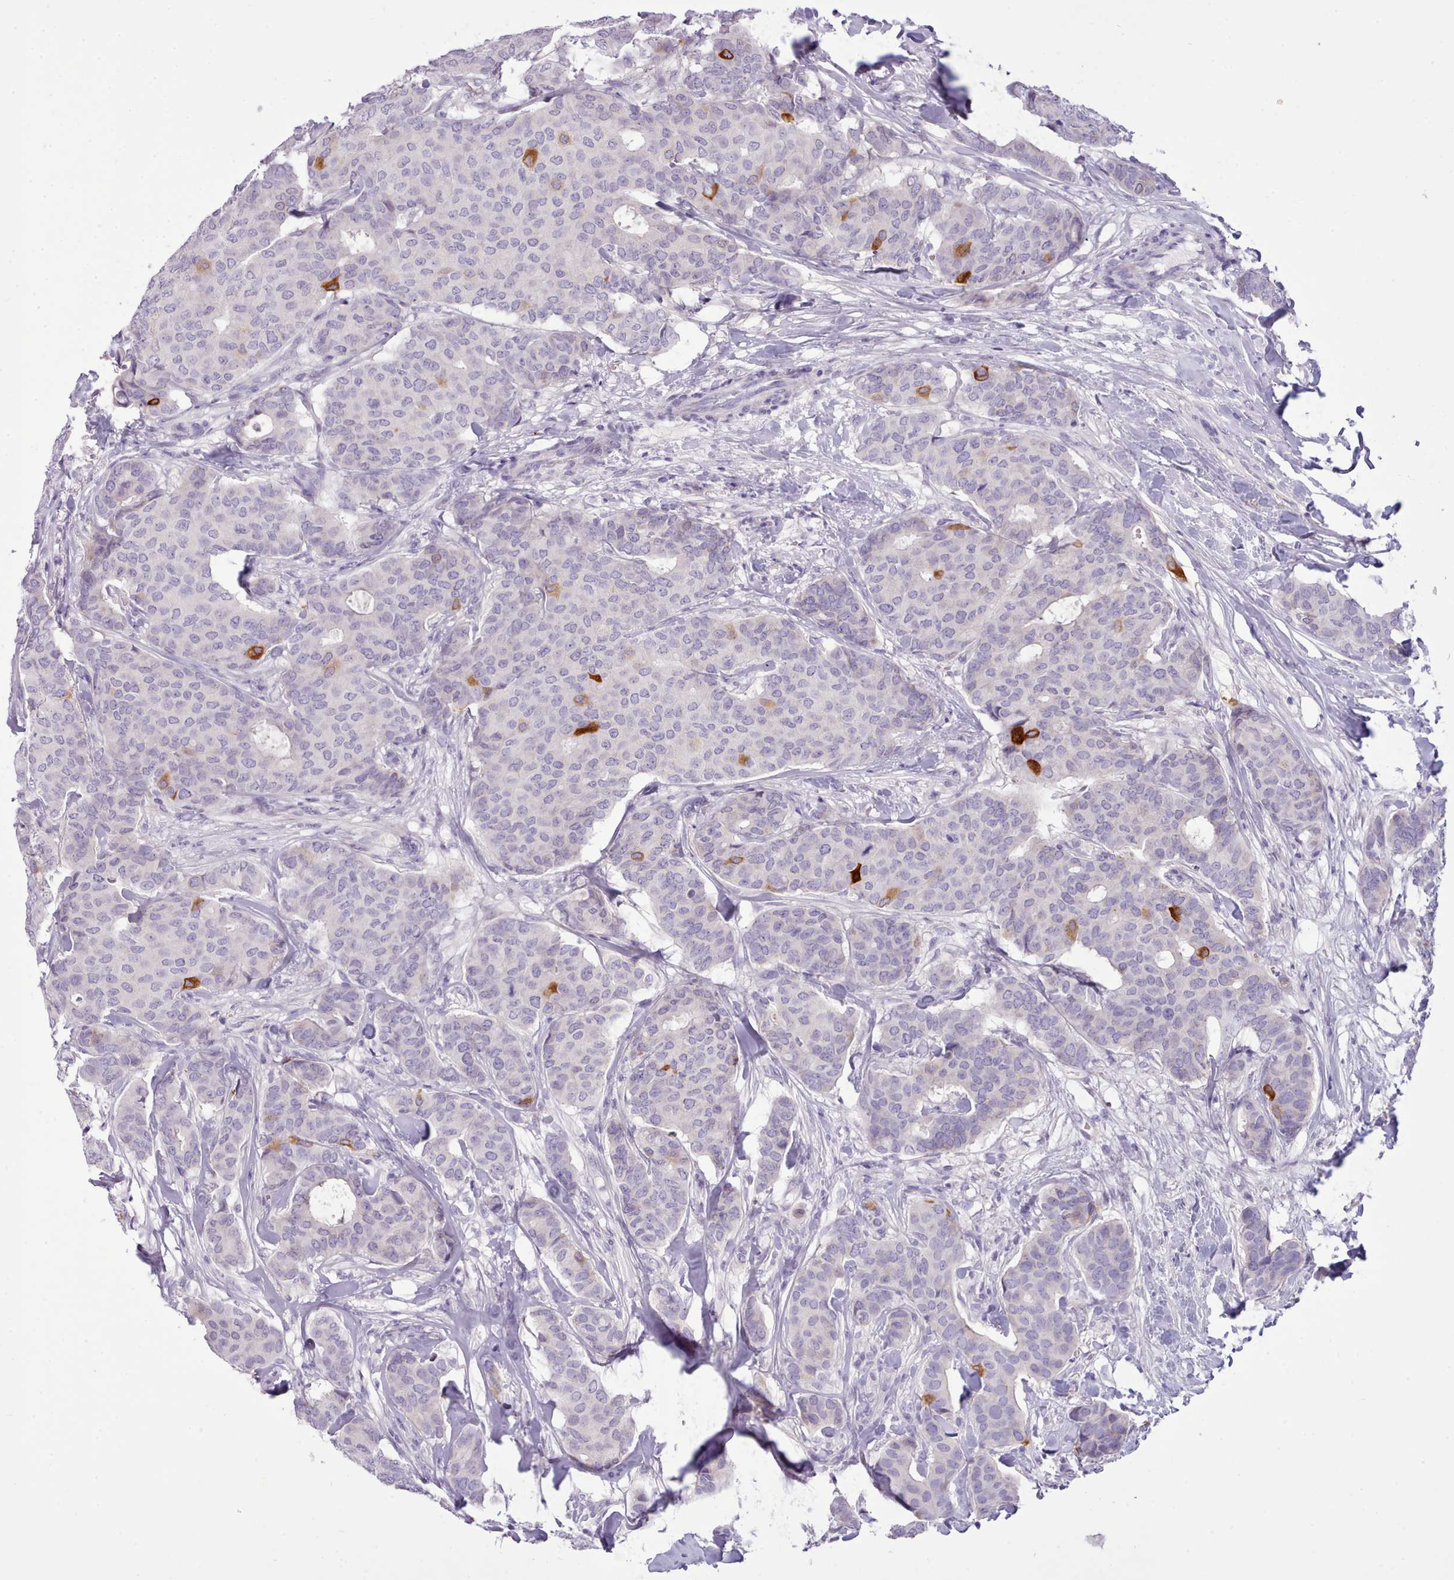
{"staining": {"intensity": "moderate", "quantity": "<25%", "location": "cytoplasmic/membranous"}, "tissue": "breast cancer", "cell_type": "Tumor cells", "image_type": "cancer", "snomed": [{"axis": "morphology", "description": "Duct carcinoma"}, {"axis": "topography", "description": "Breast"}], "caption": "Immunohistochemical staining of human intraductal carcinoma (breast) shows moderate cytoplasmic/membranous protein expression in about <25% of tumor cells.", "gene": "CYP2A13", "patient": {"sex": "female", "age": 75}}